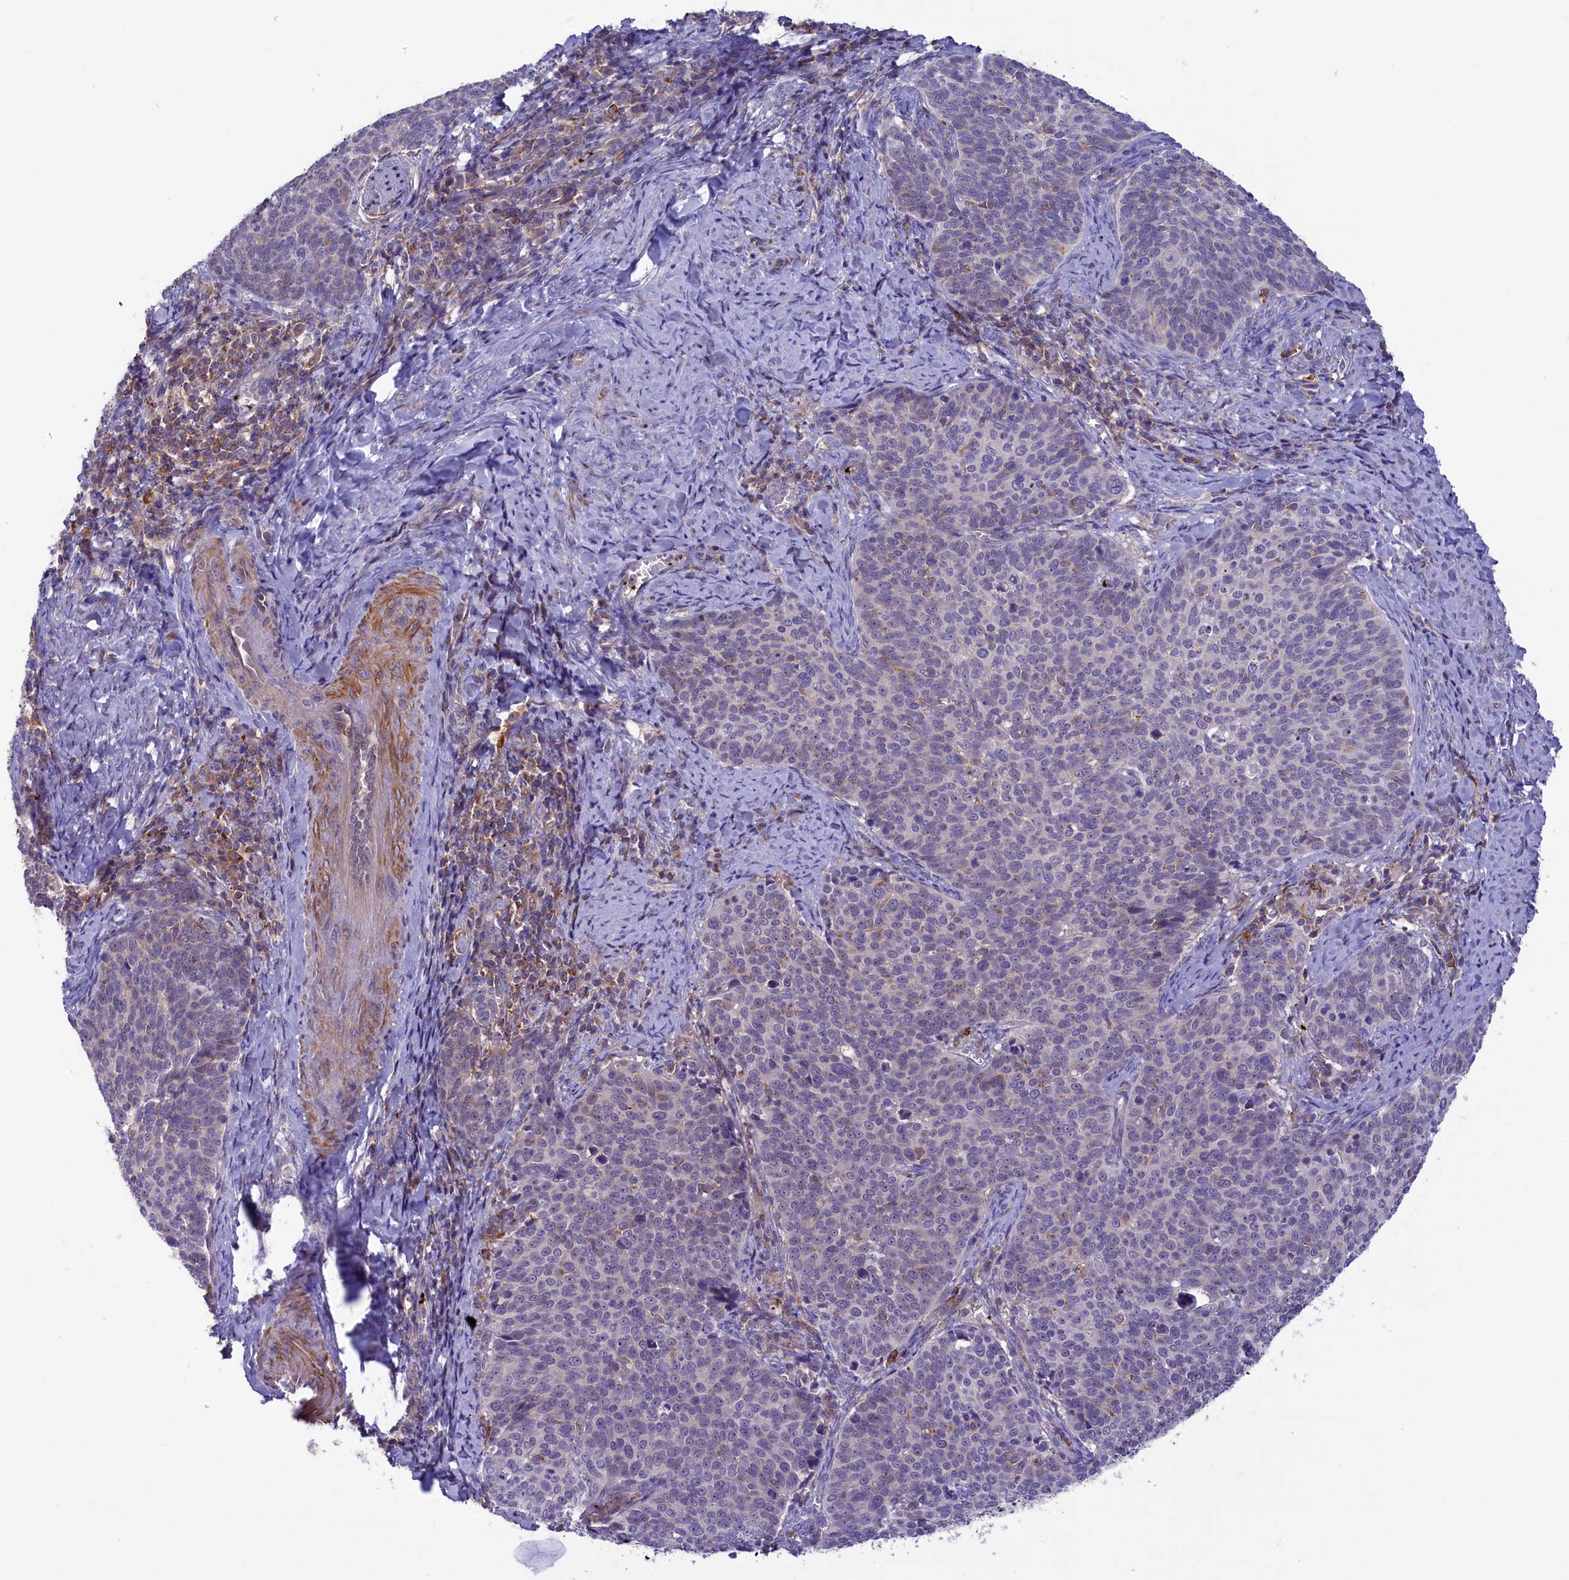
{"staining": {"intensity": "negative", "quantity": "none", "location": "none"}, "tissue": "cervical cancer", "cell_type": "Tumor cells", "image_type": "cancer", "snomed": [{"axis": "morphology", "description": "Normal tissue, NOS"}, {"axis": "morphology", "description": "Squamous cell carcinoma, NOS"}, {"axis": "topography", "description": "Cervix"}], "caption": "A high-resolution image shows immunohistochemistry staining of cervical cancer (squamous cell carcinoma), which reveals no significant expression in tumor cells. (DAB immunohistochemistry (IHC), high magnification).", "gene": "HEATR3", "patient": {"sex": "female", "age": 39}}